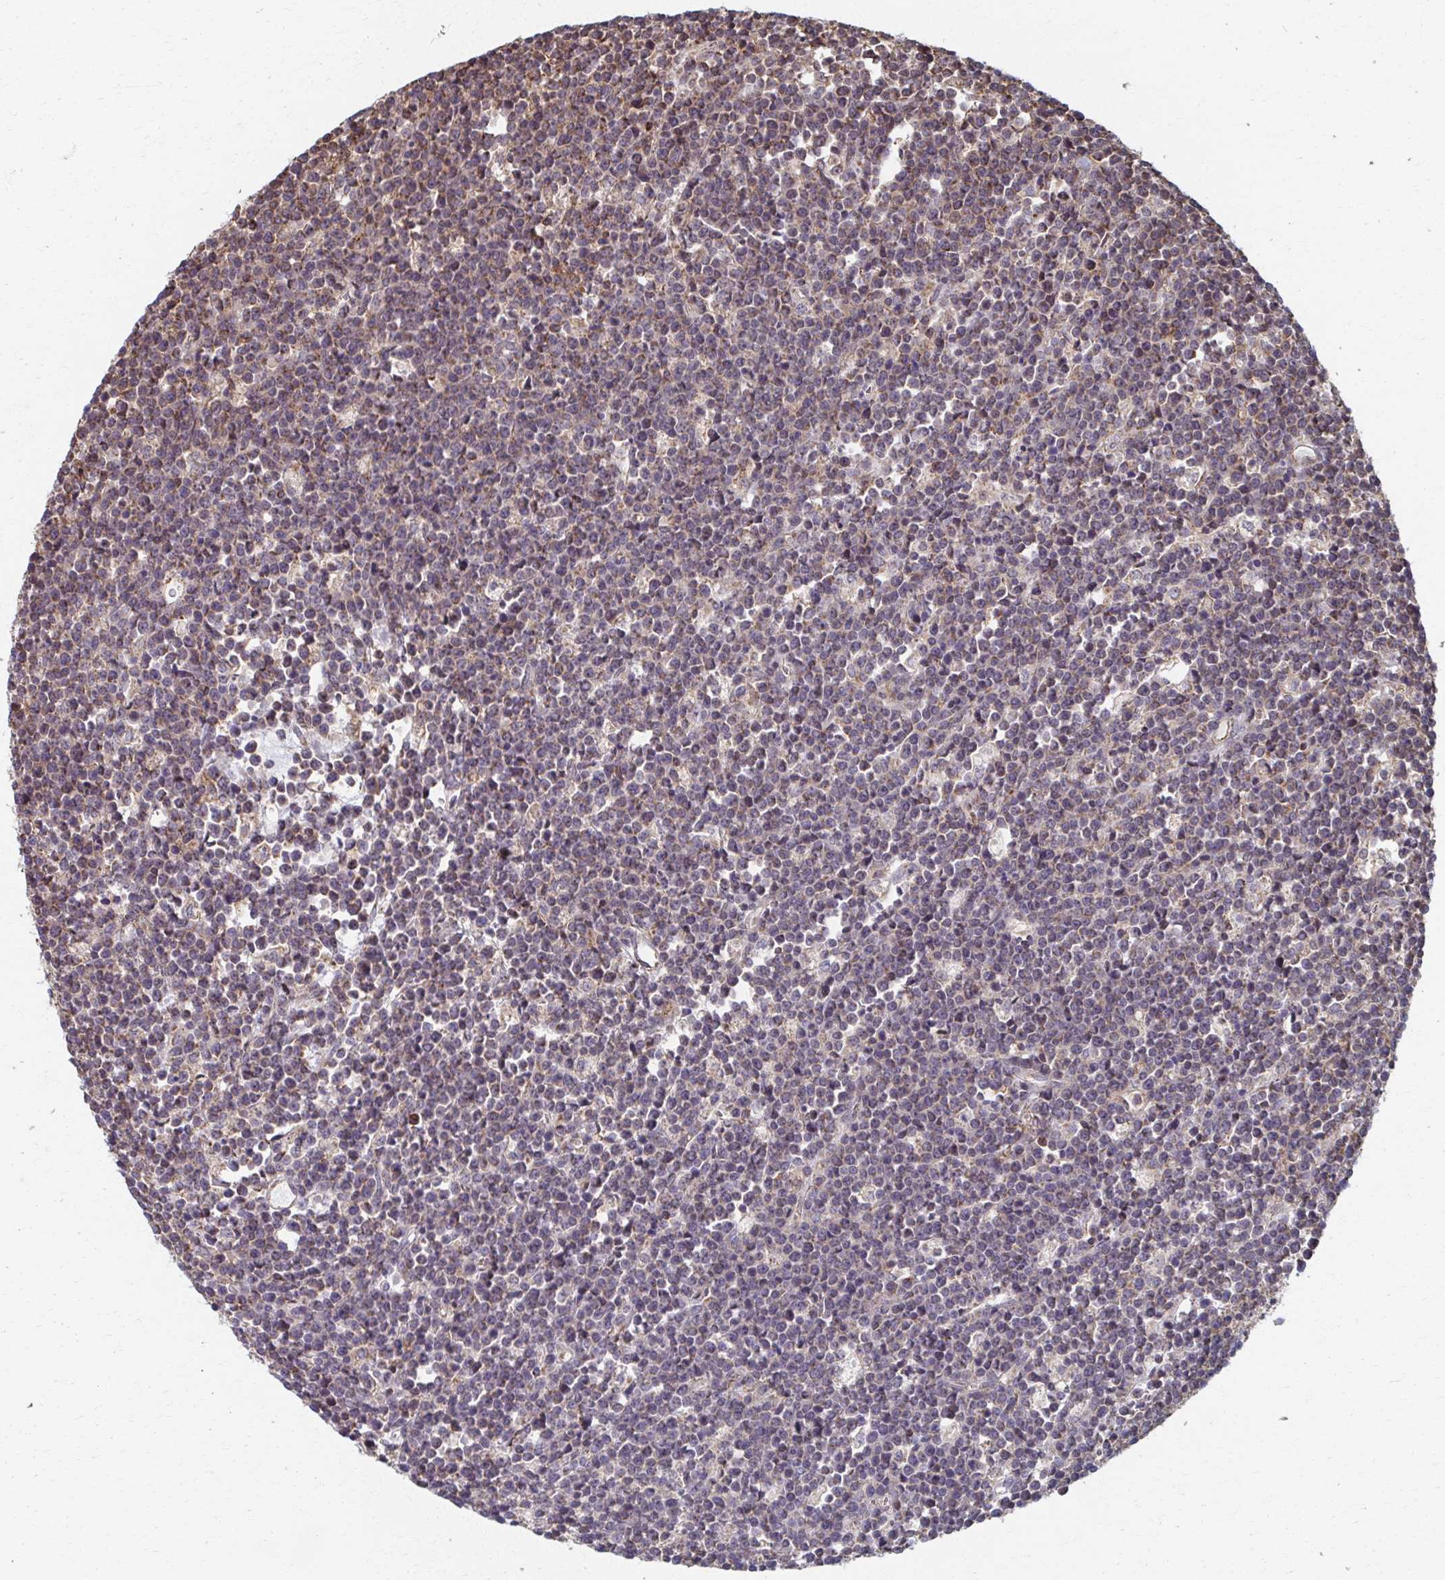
{"staining": {"intensity": "weak", "quantity": "25%-75%", "location": "cytoplasmic/membranous"}, "tissue": "lymphoma", "cell_type": "Tumor cells", "image_type": "cancer", "snomed": [{"axis": "morphology", "description": "Malignant lymphoma, non-Hodgkin's type, High grade"}, {"axis": "topography", "description": "Ovary"}], "caption": "Protein expression by immunohistochemistry exhibits weak cytoplasmic/membranous expression in approximately 25%-75% of tumor cells in lymphoma. (IHC, brightfield microscopy, high magnification).", "gene": "KLHL34", "patient": {"sex": "female", "age": 56}}